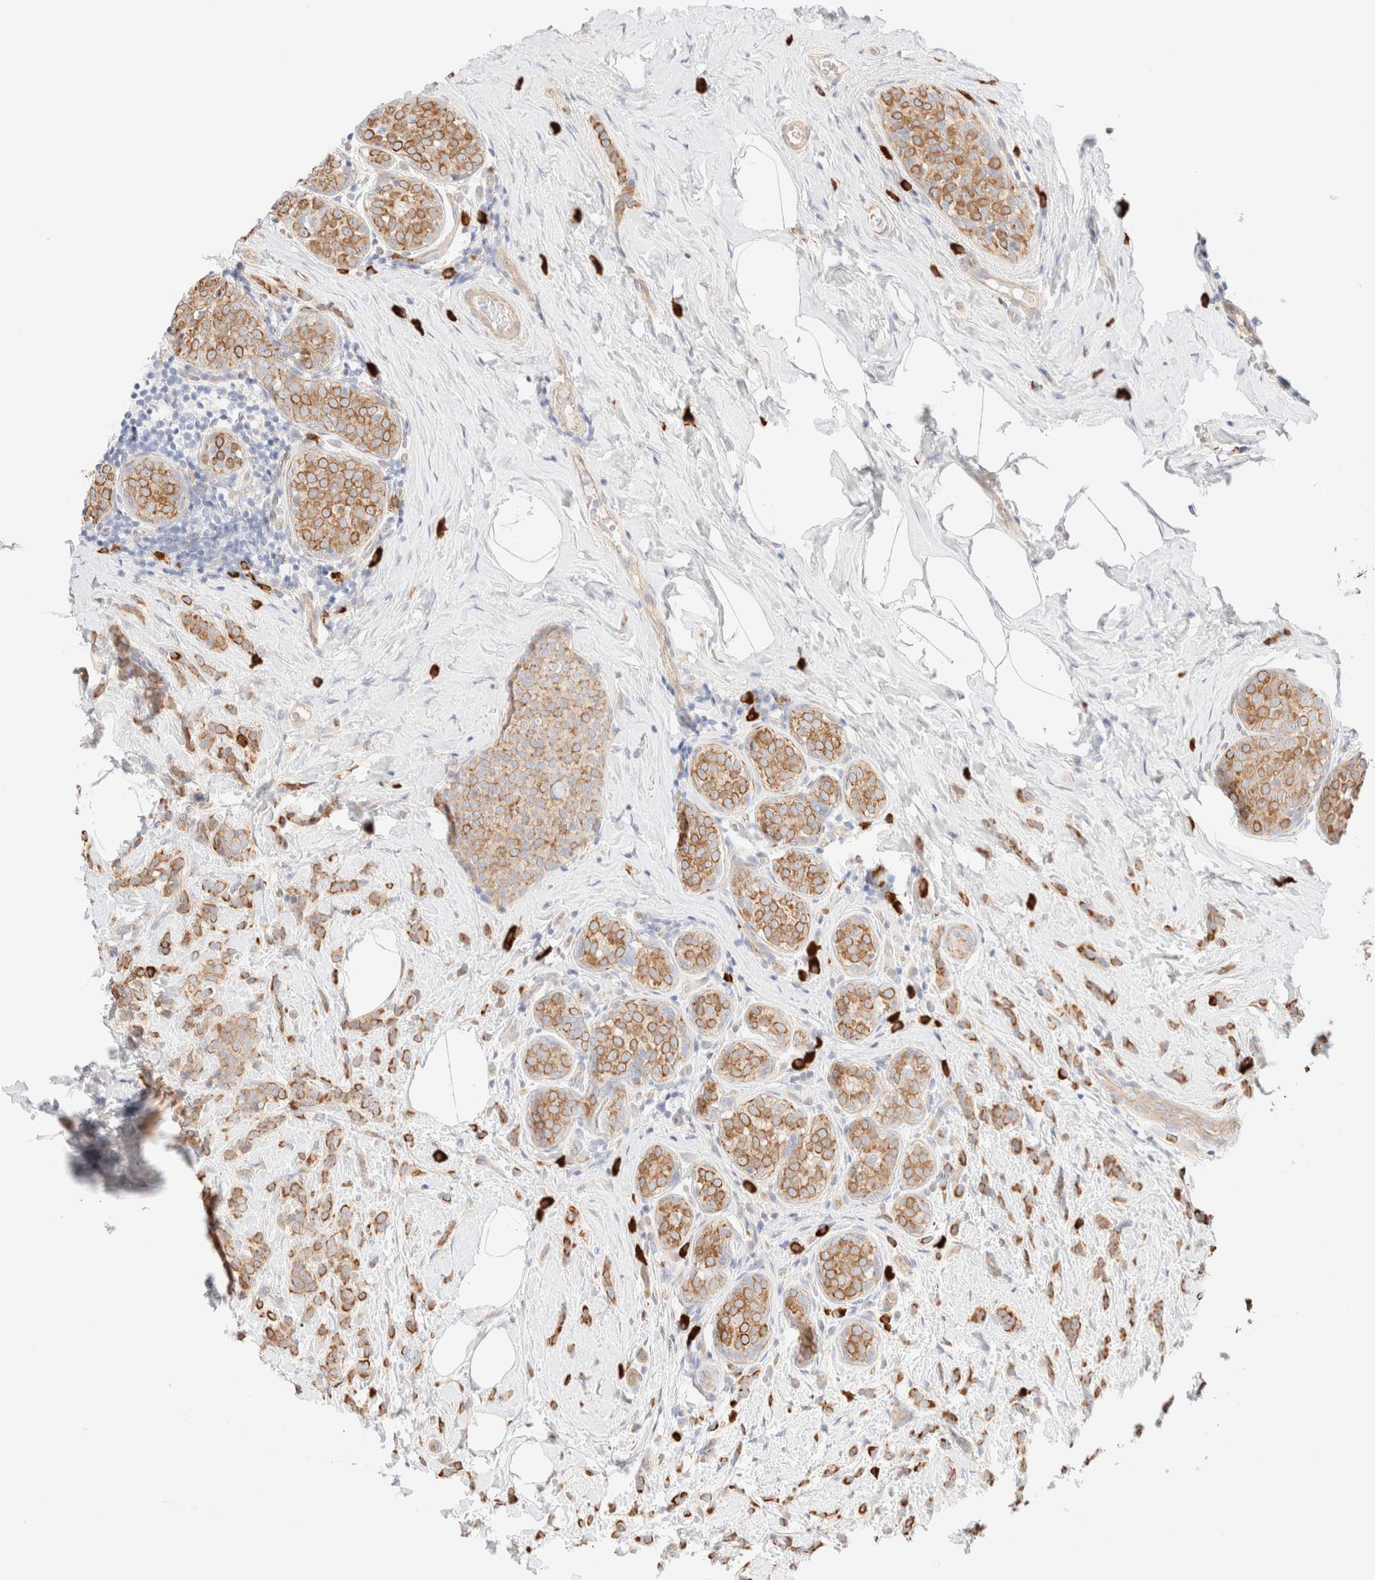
{"staining": {"intensity": "moderate", "quantity": ">75%", "location": "cytoplasmic/membranous"}, "tissue": "breast cancer", "cell_type": "Tumor cells", "image_type": "cancer", "snomed": [{"axis": "morphology", "description": "Lobular carcinoma, in situ"}, {"axis": "morphology", "description": "Lobular carcinoma"}, {"axis": "topography", "description": "Breast"}], "caption": "The photomicrograph demonstrates immunohistochemical staining of breast cancer (lobular carcinoma in situ). There is moderate cytoplasmic/membranous positivity is present in about >75% of tumor cells. (IHC, brightfield microscopy, high magnification).", "gene": "NIBAN2", "patient": {"sex": "female", "age": 41}}